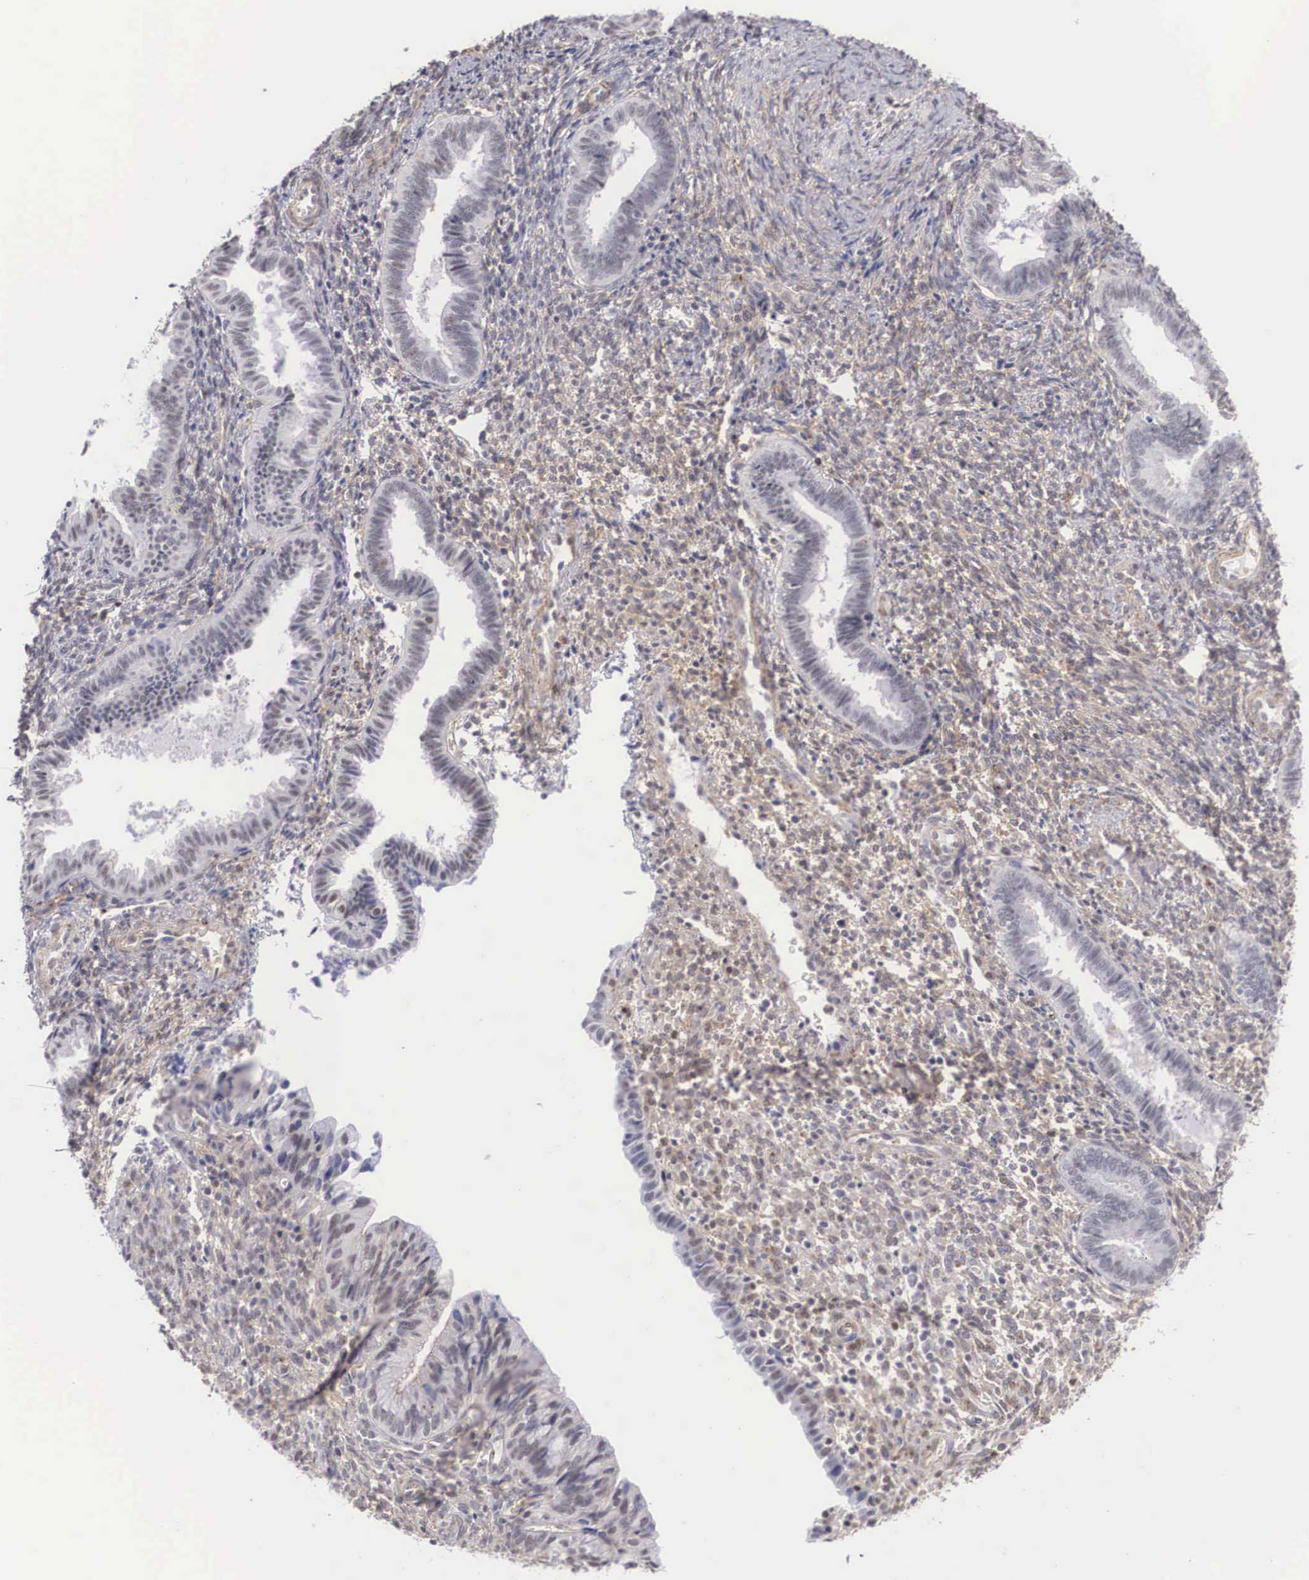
{"staining": {"intensity": "weak", "quantity": "25%-75%", "location": "cytoplasmic/membranous"}, "tissue": "endometrium", "cell_type": "Cells in endometrial stroma", "image_type": "normal", "snomed": [{"axis": "morphology", "description": "Normal tissue, NOS"}, {"axis": "topography", "description": "Endometrium"}], "caption": "Weak cytoplasmic/membranous staining for a protein is seen in approximately 25%-75% of cells in endometrial stroma of unremarkable endometrium using IHC.", "gene": "NR4A2", "patient": {"sex": "female", "age": 36}}